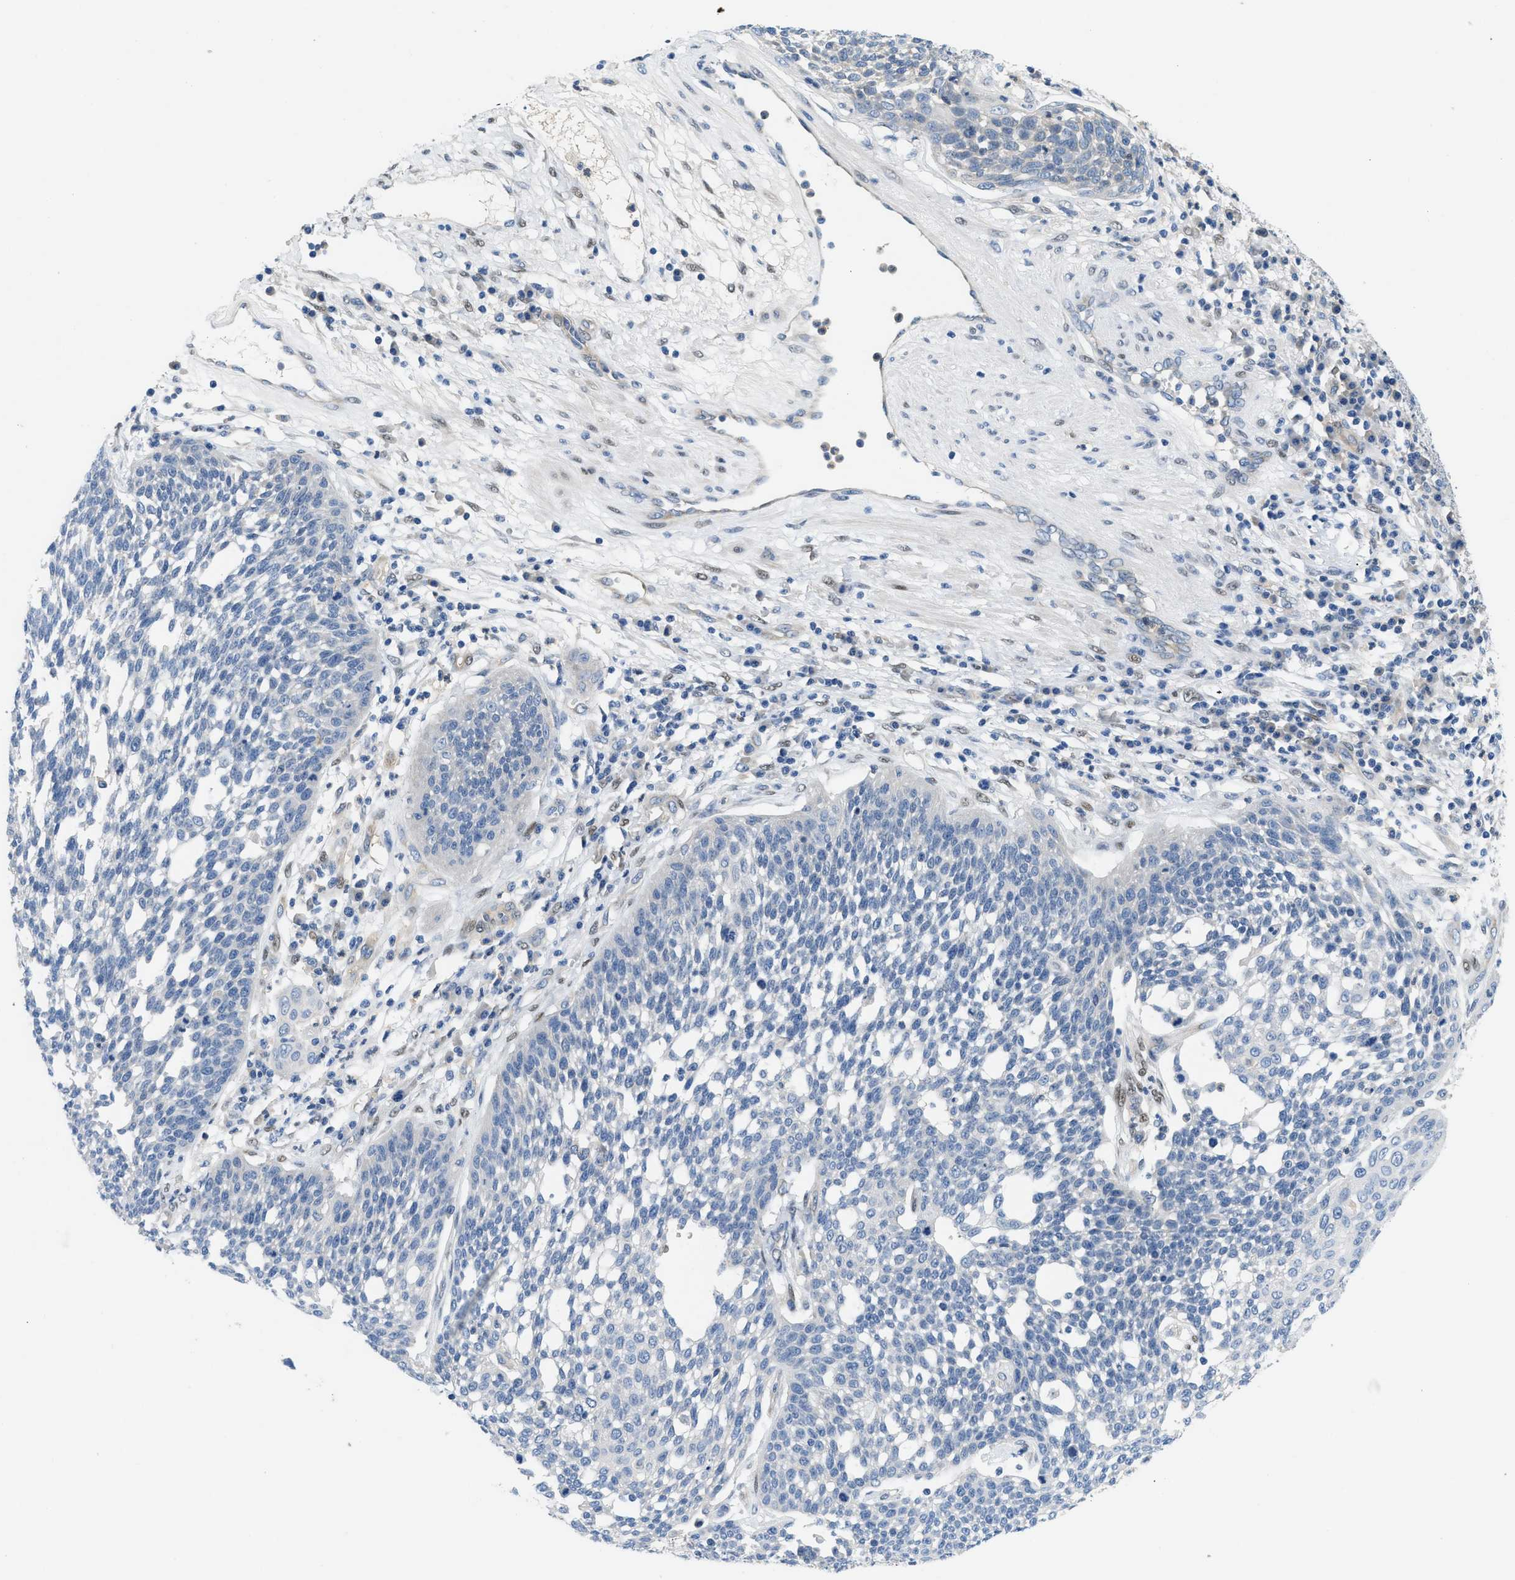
{"staining": {"intensity": "negative", "quantity": "none", "location": "none"}, "tissue": "cervical cancer", "cell_type": "Tumor cells", "image_type": "cancer", "snomed": [{"axis": "morphology", "description": "Squamous cell carcinoma, NOS"}, {"axis": "topography", "description": "Cervix"}], "caption": "An image of cervical squamous cell carcinoma stained for a protein demonstrates no brown staining in tumor cells.", "gene": "PGR", "patient": {"sex": "female", "age": 34}}